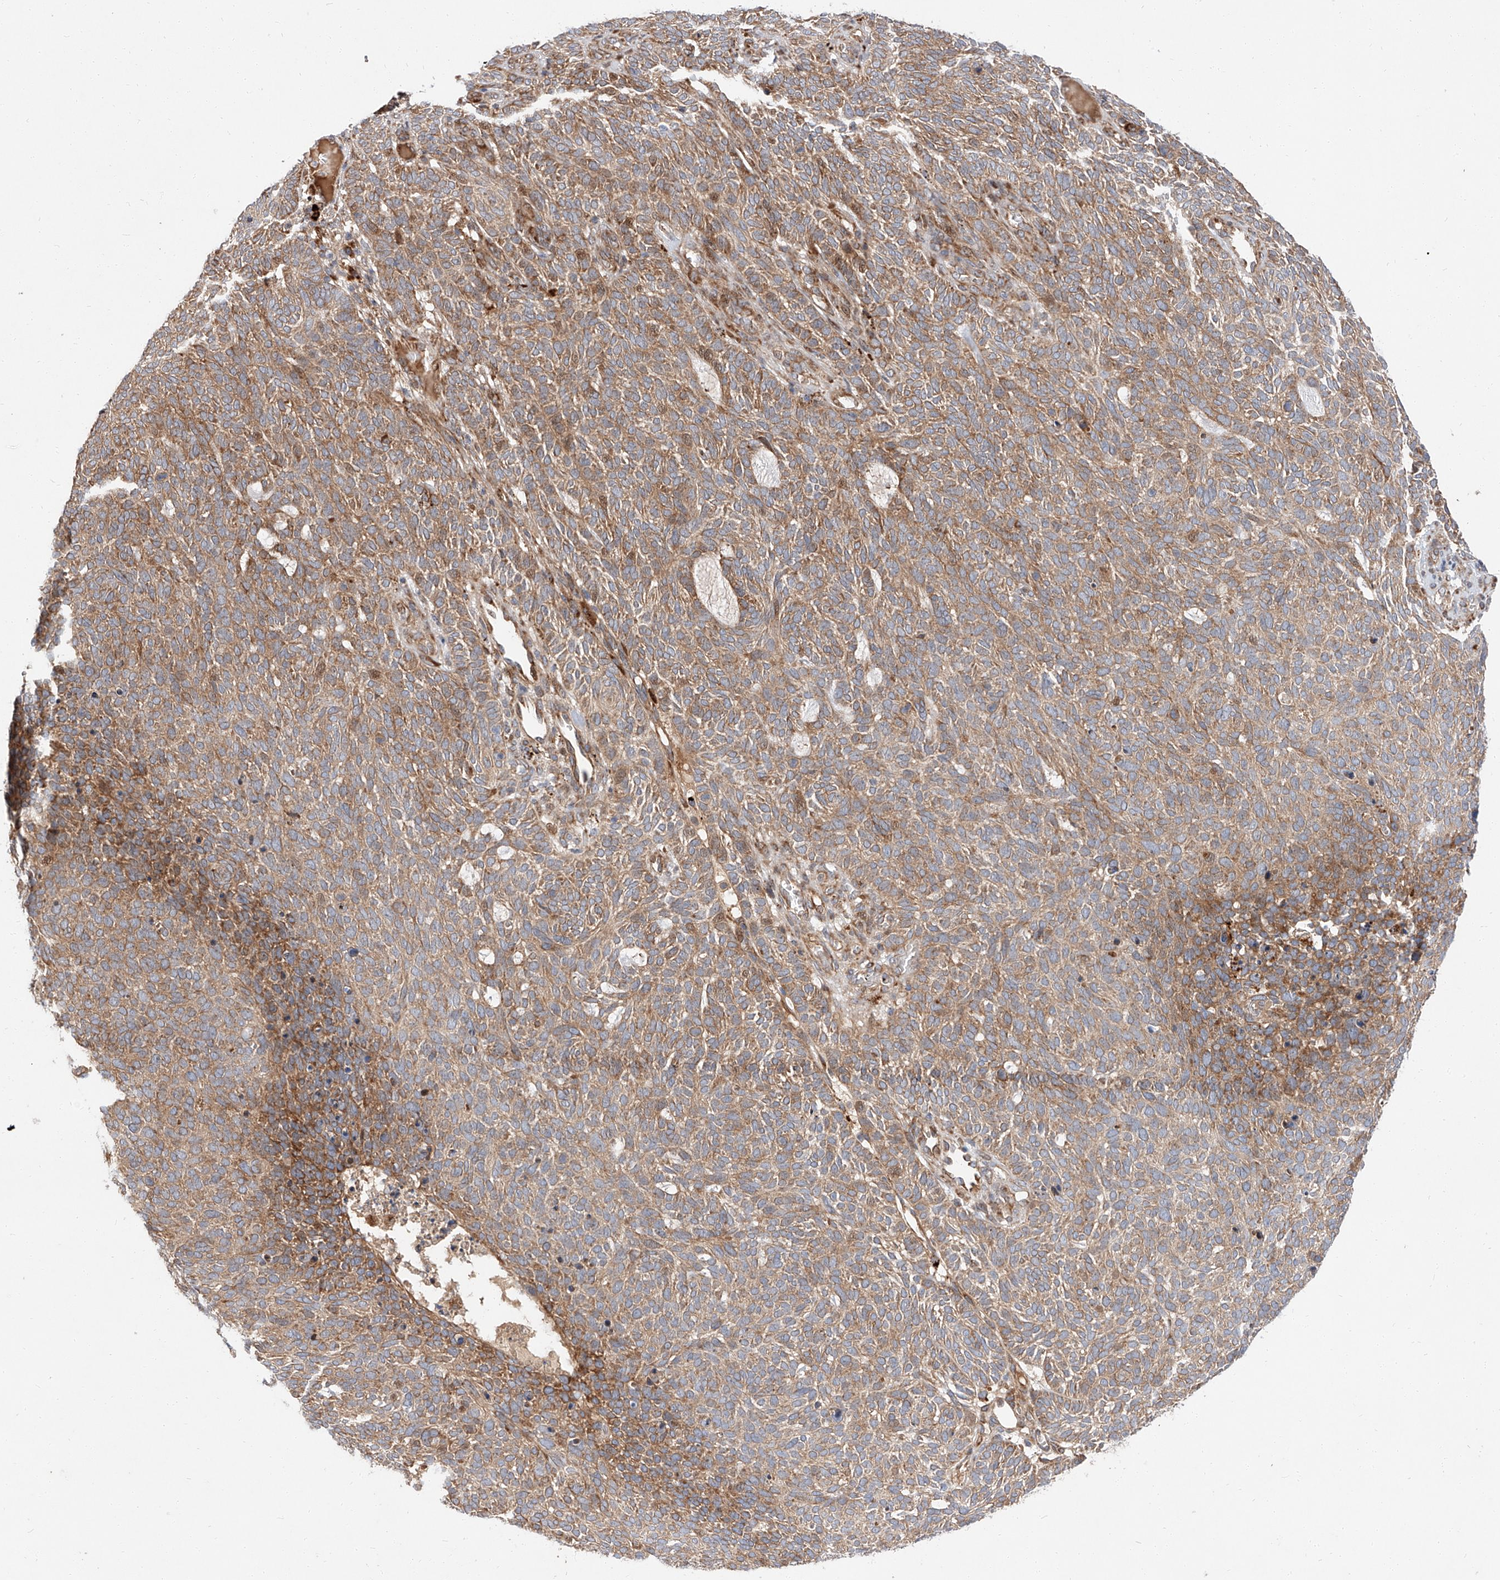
{"staining": {"intensity": "moderate", "quantity": ">75%", "location": "cytoplasmic/membranous"}, "tissue": "skin cancer", "cell_type": "Tumor cells", "image_type": "cancer", "snomed": [{"axis": "morphology", "description": "Squamous cell carcinoma, NOS"}, {"axis": "topography", "description": "Skin"}], "caption": "The micrograph reveals immunohistochemical staining of skin cancer (squamous cell carcinoma). There is moderate cytoplasmic/membranous expression is identified in approximately >75% of tumor cells.", "gene": "DIRAS3", "patient": {"sex": "female", "age": 90}}